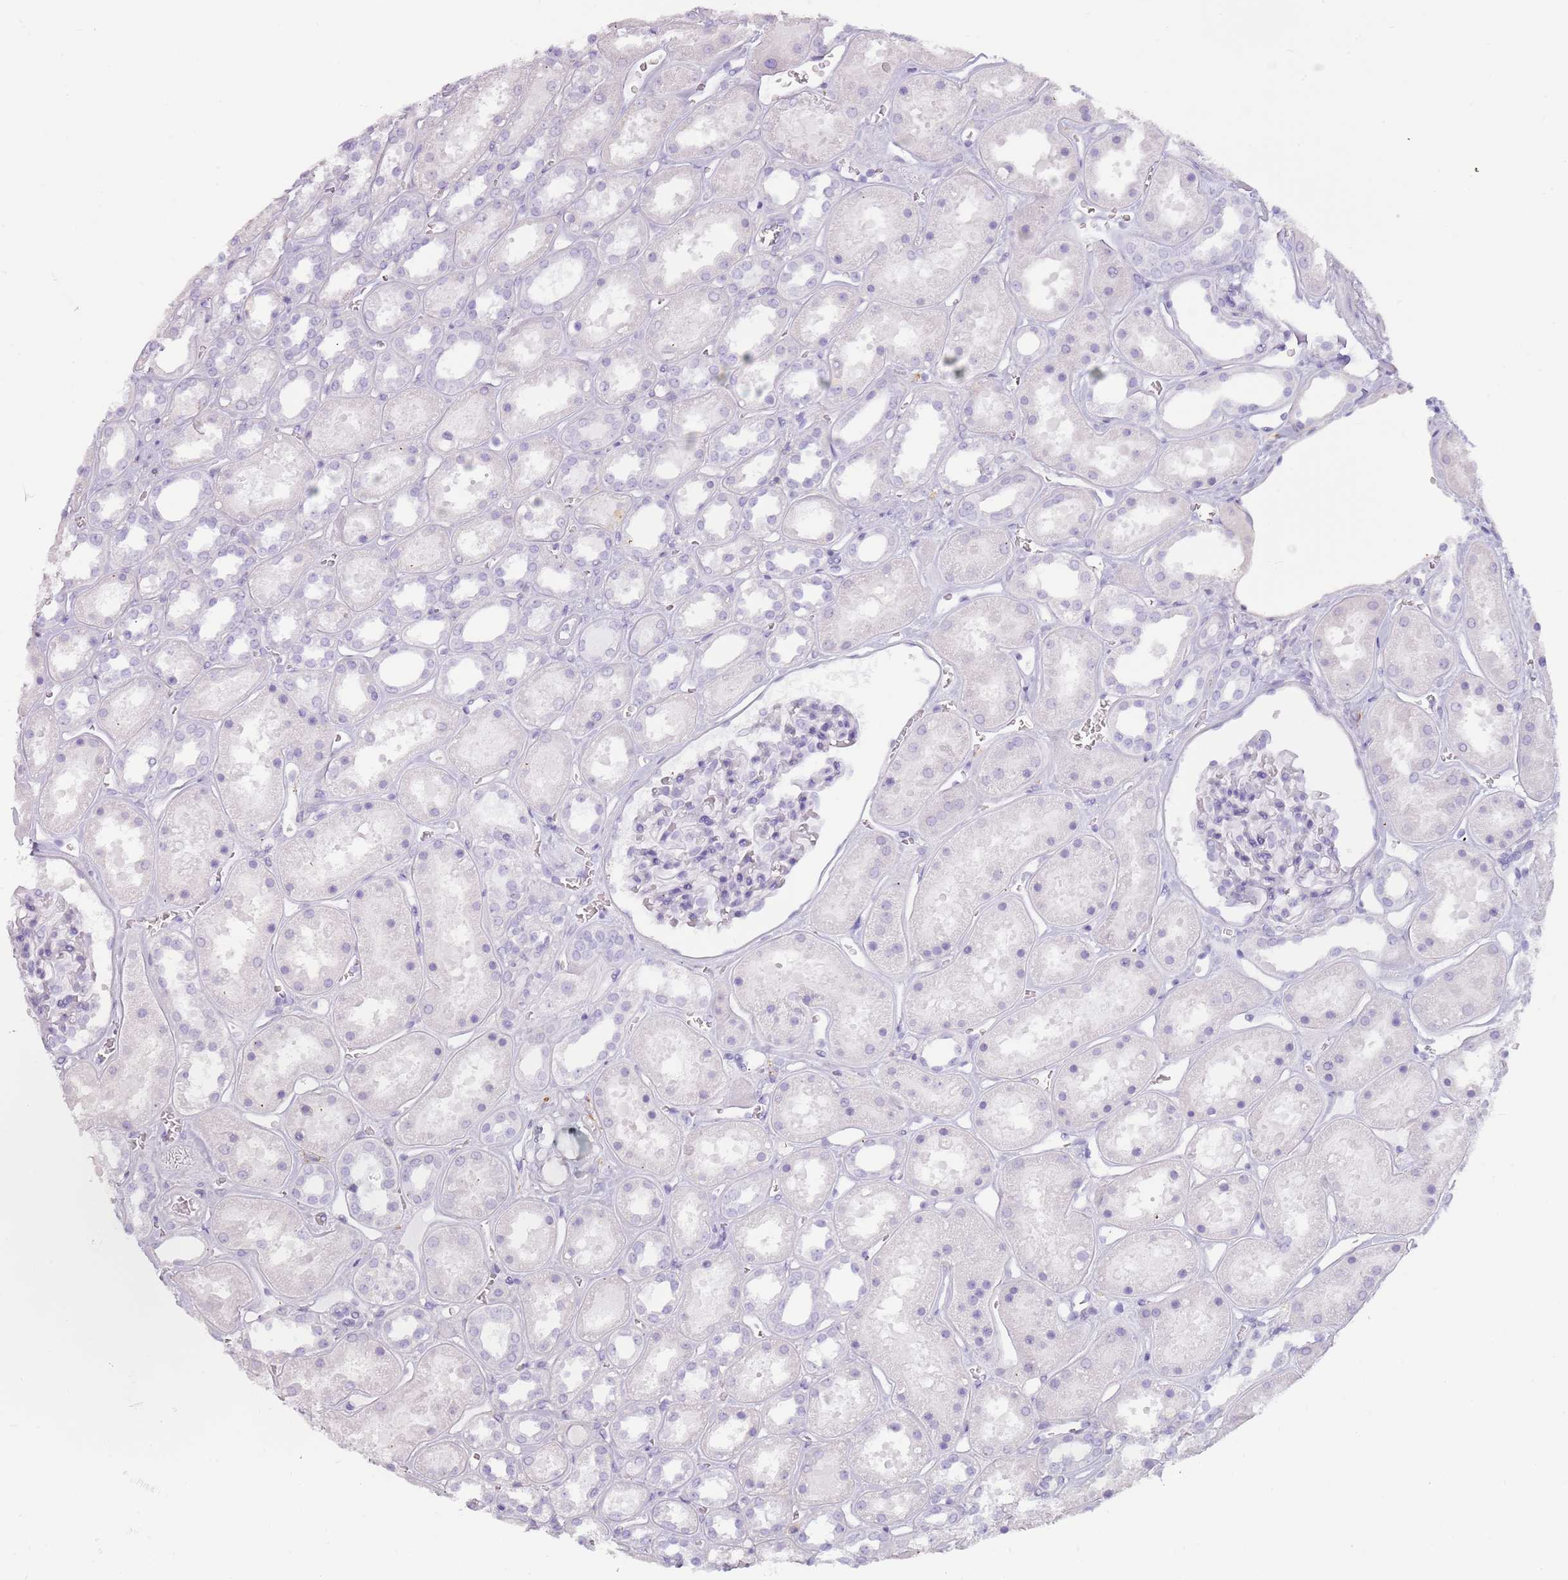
{"staining": {"intensity": "negative", "quantity": "none", "location": "none"}, "tissue": "kidney", "cell_type": "Cells in glomeruli", "image_type": "normal", "snomed": [{"axis": "morphology", "description": "Normal tissue, NOS"}, {"axis": "topography", "description": "Kidney"}], "caption": "Immunohistochemical staining of benign kidney demonstrates no significant positivity in cells in glomeruli.", "gene": "COLEC12", "patient": {"sex": "female", "age": 41}}